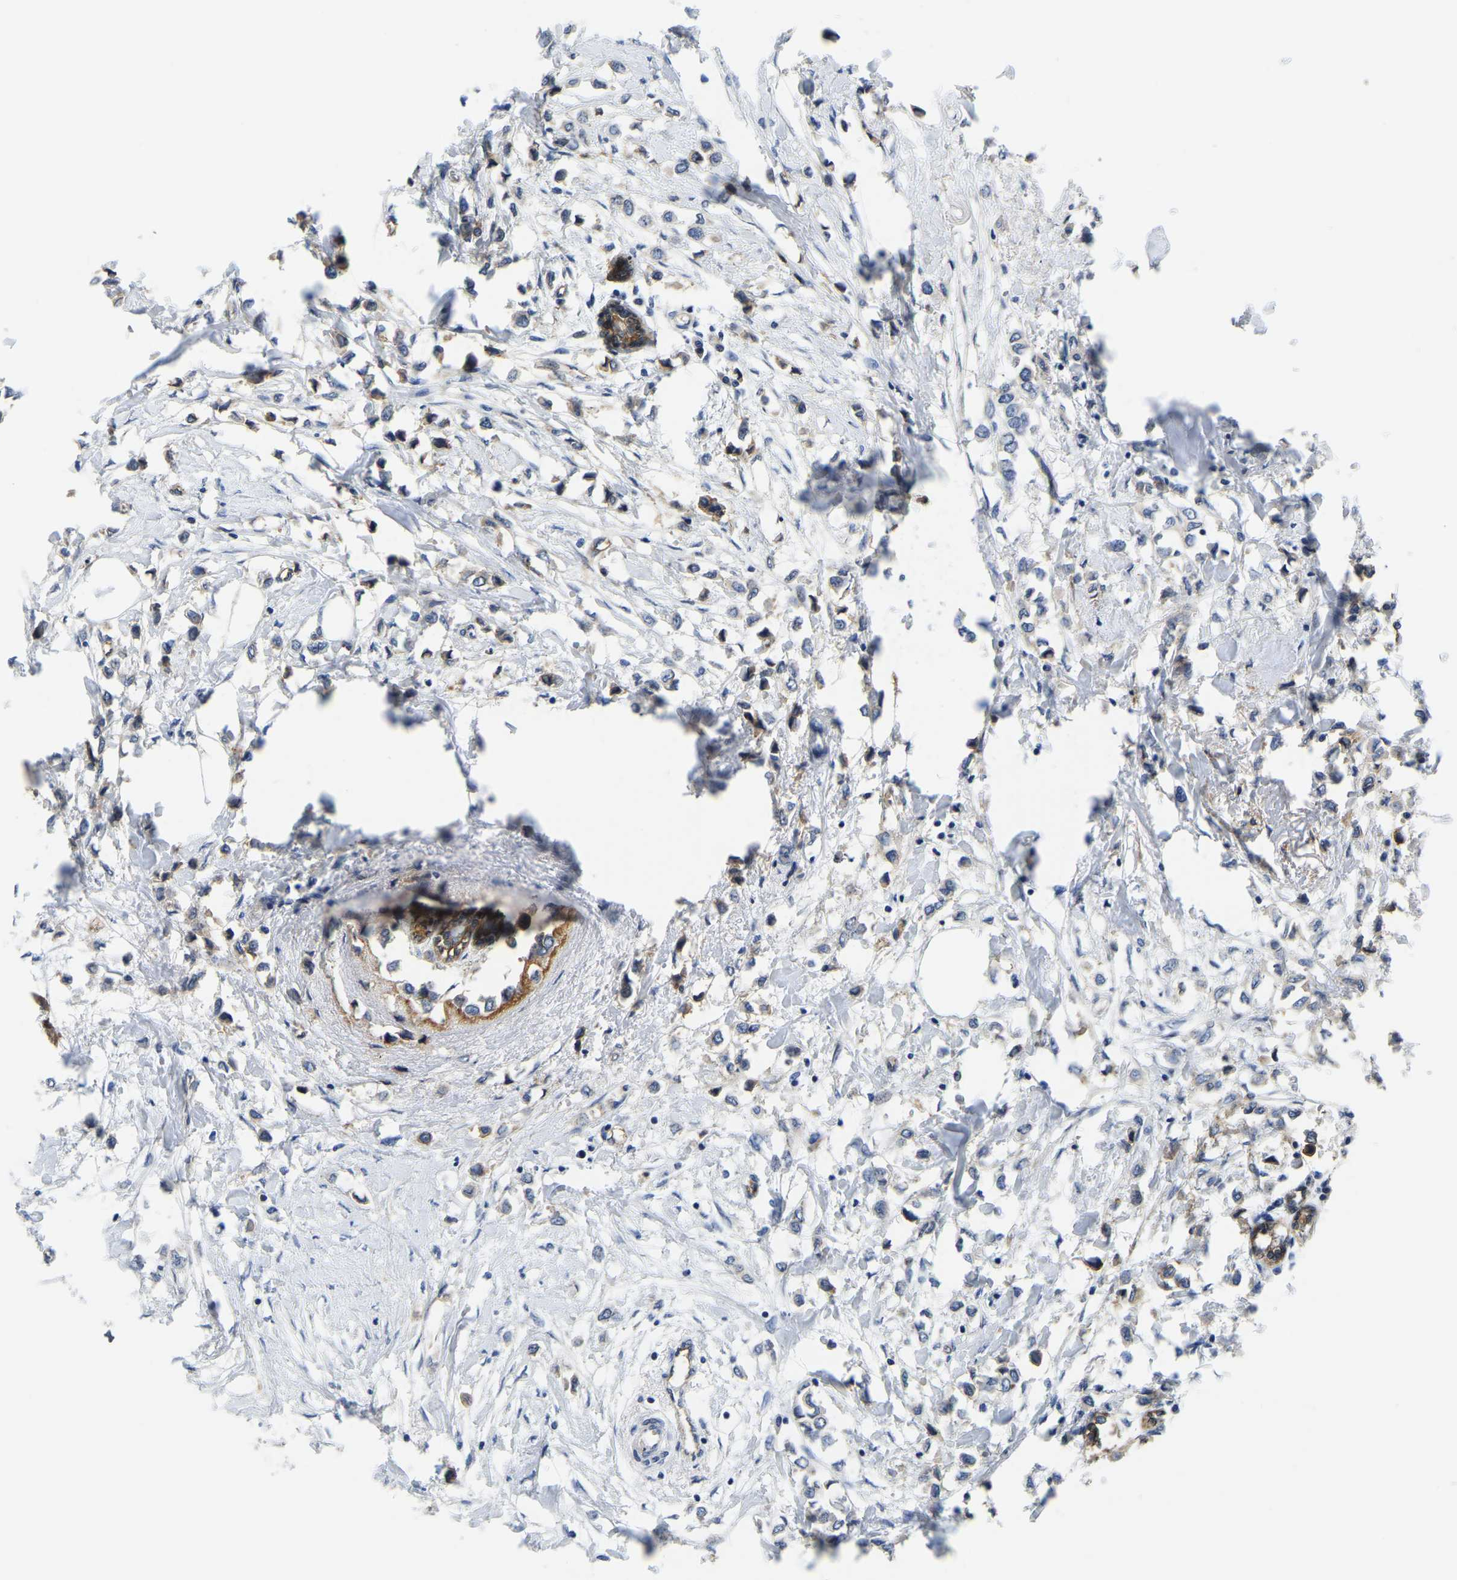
{"staining": {"intensity": "moderate", "quantity": "<25%", "location": "cytoplasmic/membranous"}, "tissue": "breast cancer", "cell_type": "Tumor cells", "image_type": "cancer", "snomed": [{"axis": "morphology", "description": "Lobular carcinoma"}, {"axis": "topography", "description": "Breast"}], "caption": "Brown immunohistochemical staining in human breast cancer reveals moderate cytoplasmic/membranous staining in approximately <25% of tumor cells. (DAB = brown stain, brightfield microscopy at high magnification).", "gene": "ITGA2", "patient": {"sex": "female", "age": 51}}